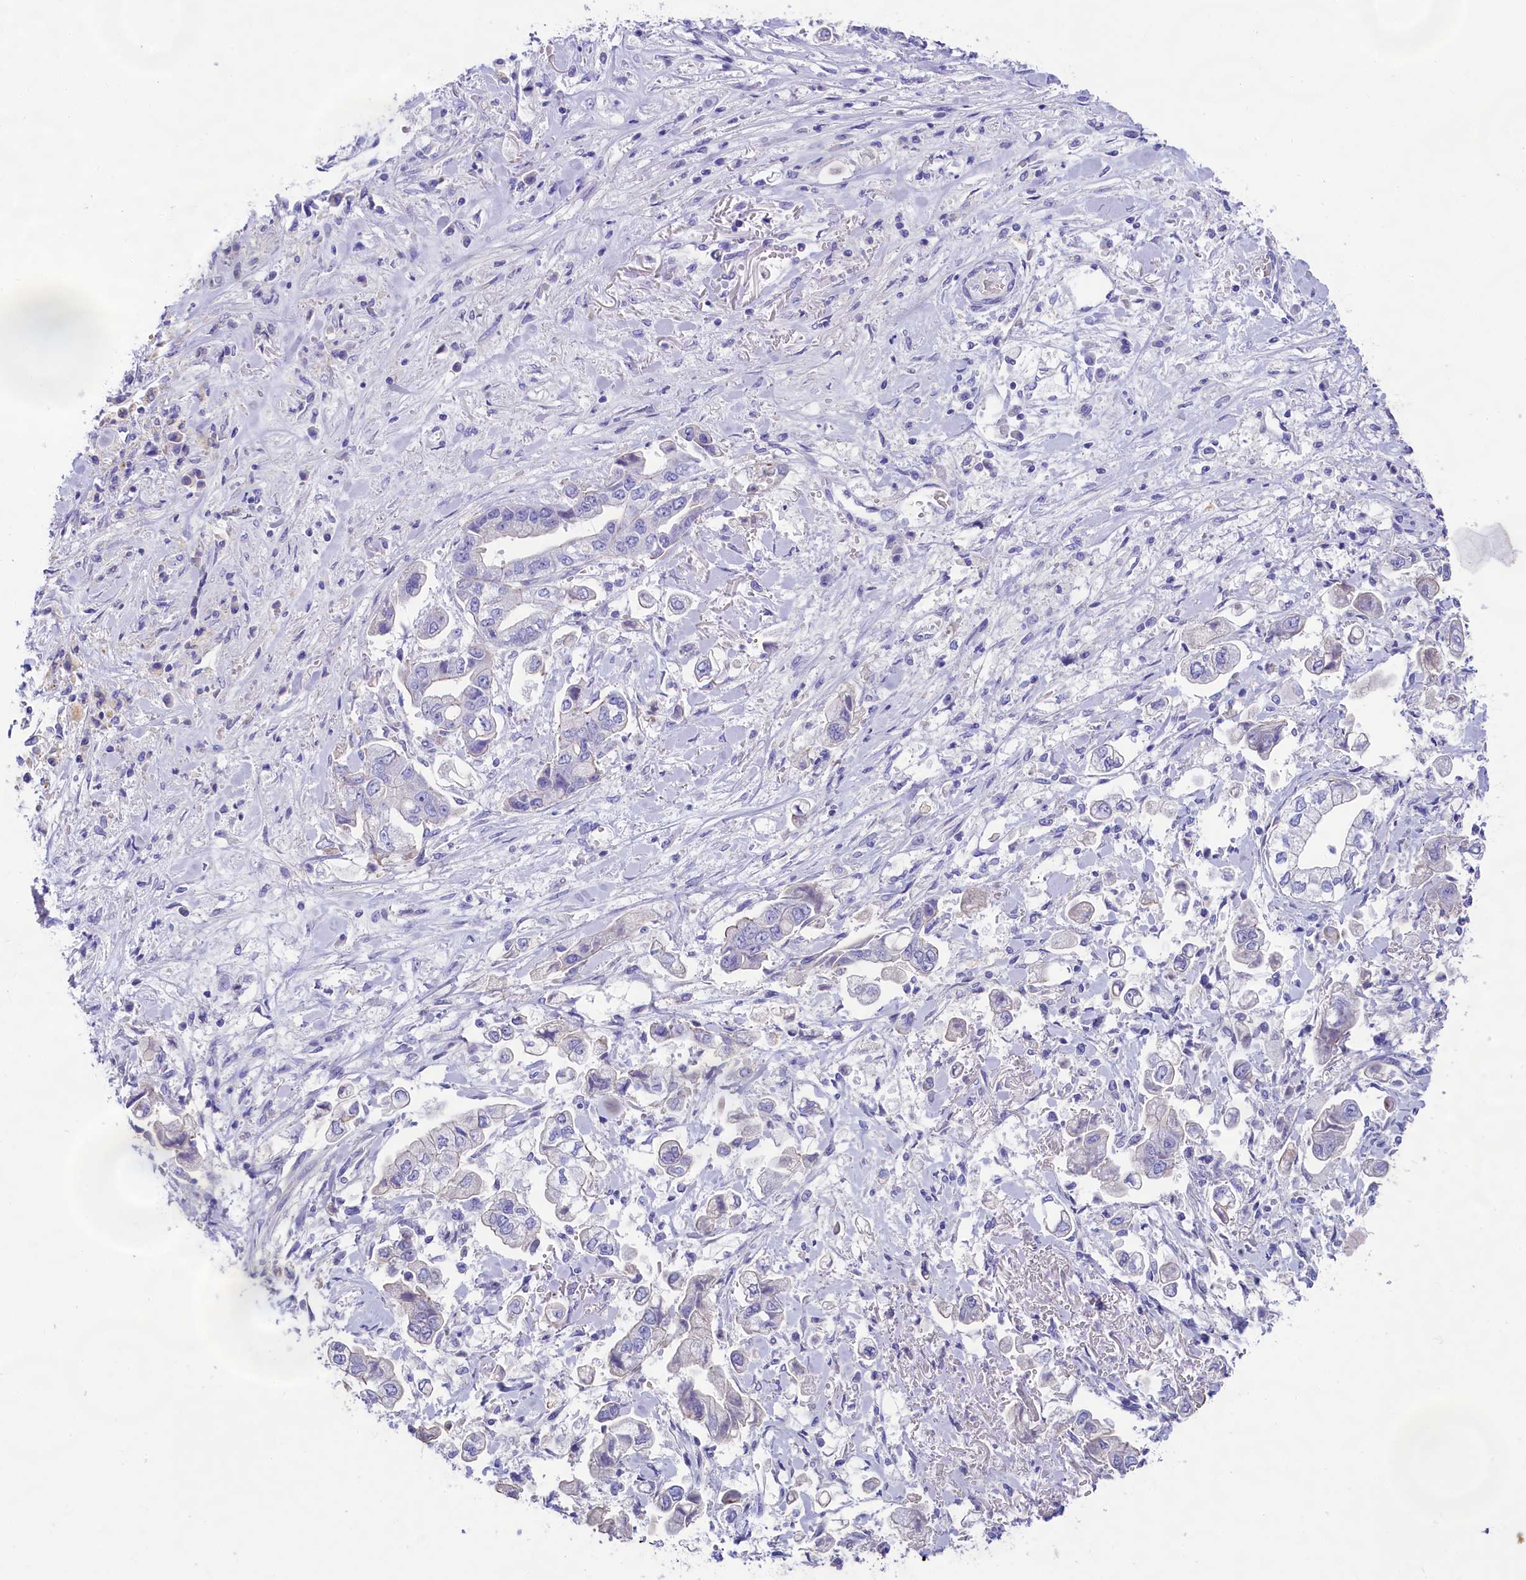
{"staining": {"intensity": "negative", "quantity": "none", "location": "none"}, "tissue": "stomach cancer", "cell_type": "Tumor cells", "image_type": "cancer", "snomed": [{"axis": "morphology", "description": "Adenocarcinoma, NOS"}, {"axis": "topography", "description": "Stomach"}], "caption": "This is an immunohistochemistry (IHC) micrograph of human stomach cancer. There is no staining in tumor cells.", "gene": "SULT2A1", "patient": {"sex": "male", "age": 62}}